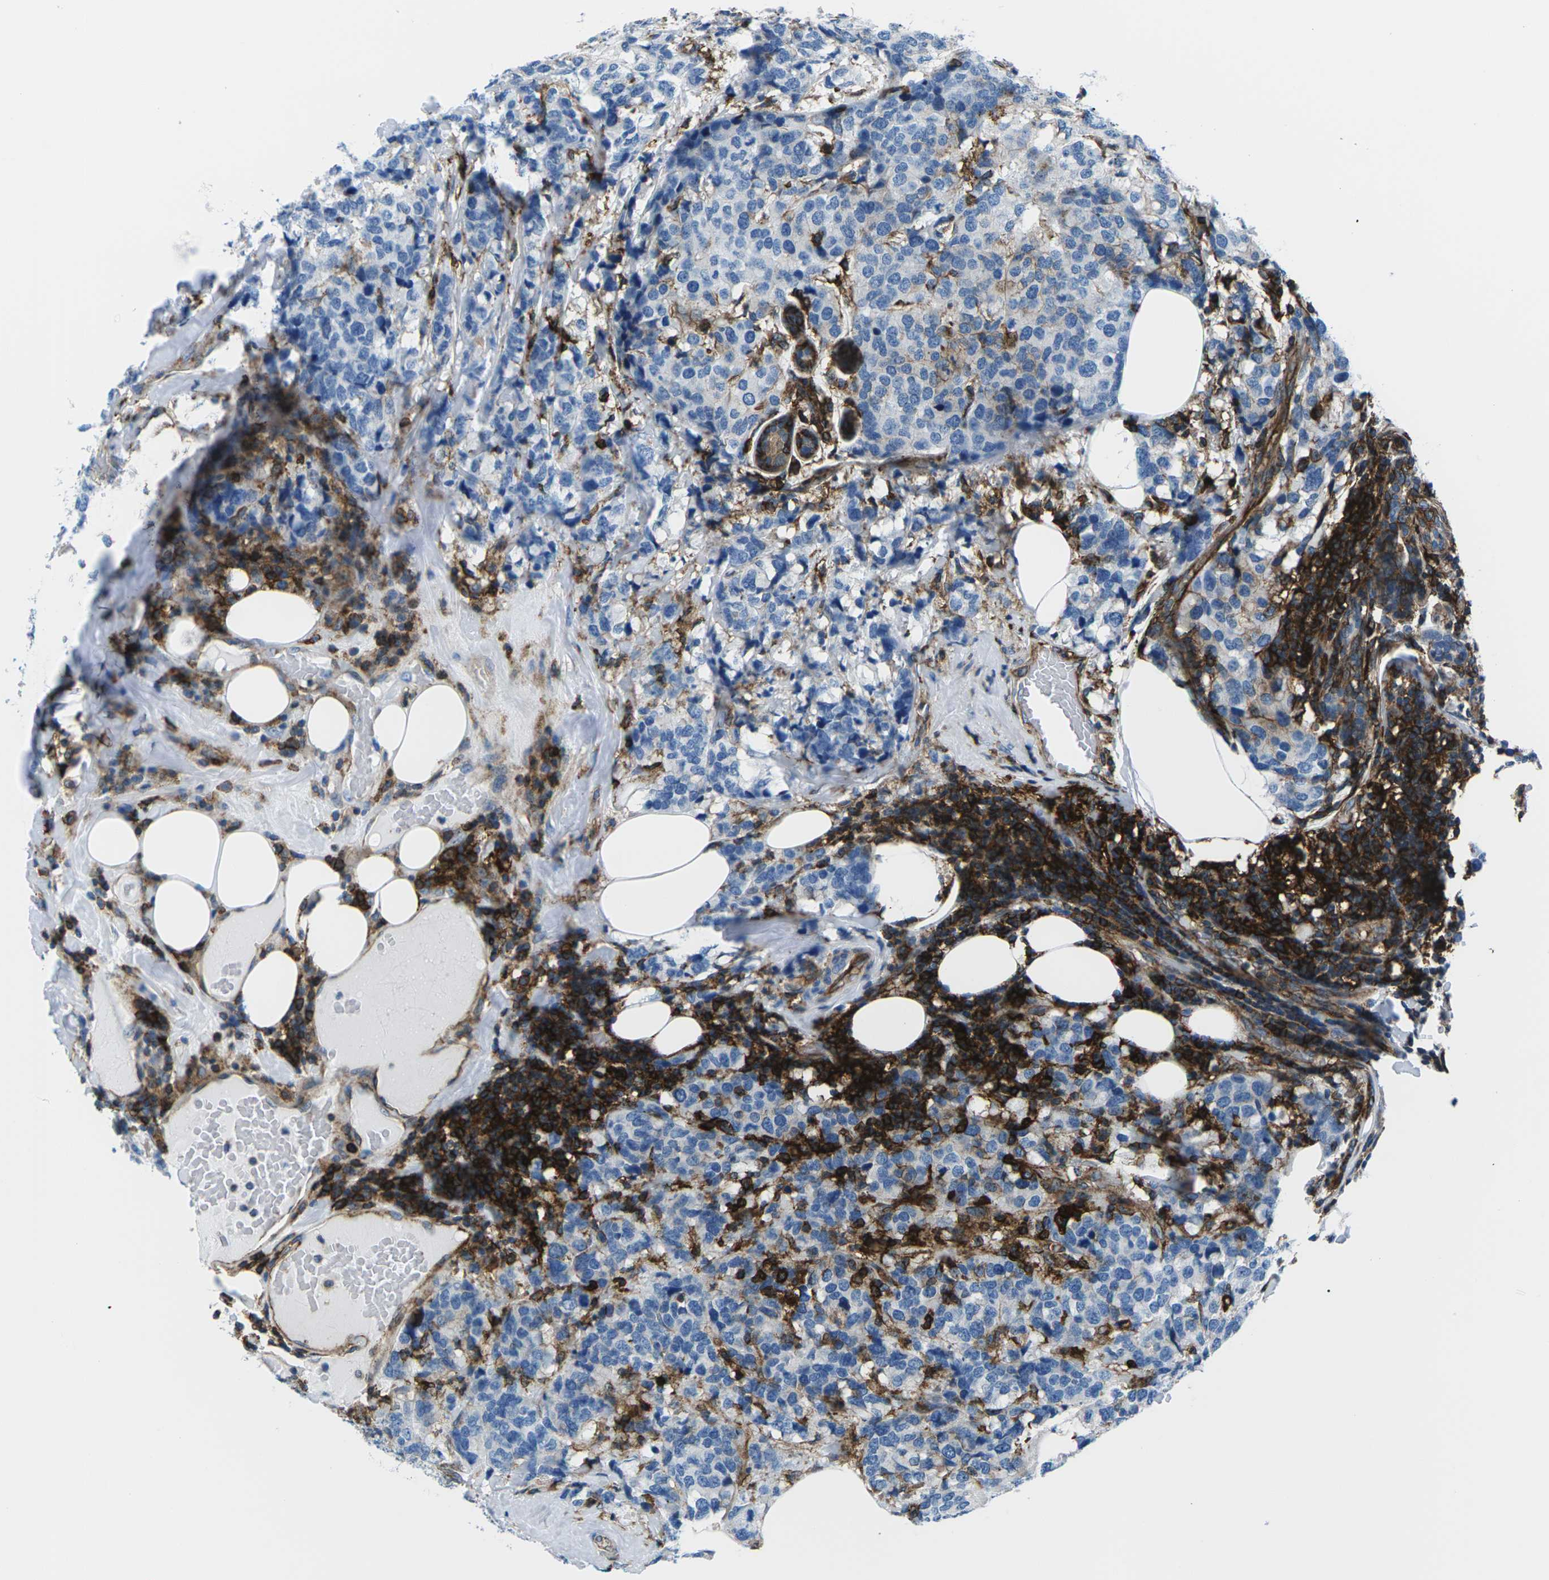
{"staining": {"intensity": "negative", "quantity": "none", "location": "none"}, "tissue": "breast cancer", "cell_type": "Tumor cells", "image_type": "cancer", "snomed": [{"axis": "morphology", "description": "Lobular carcinoma"}, {"axis": "topography", "description": "Breast"}], "caption": "An image of breast lobular carcinoma stained for a protein reveals no brown staining in tumor cells.", "gene": "SOCS4", "patient": {"sex": "female", "age": 59}}